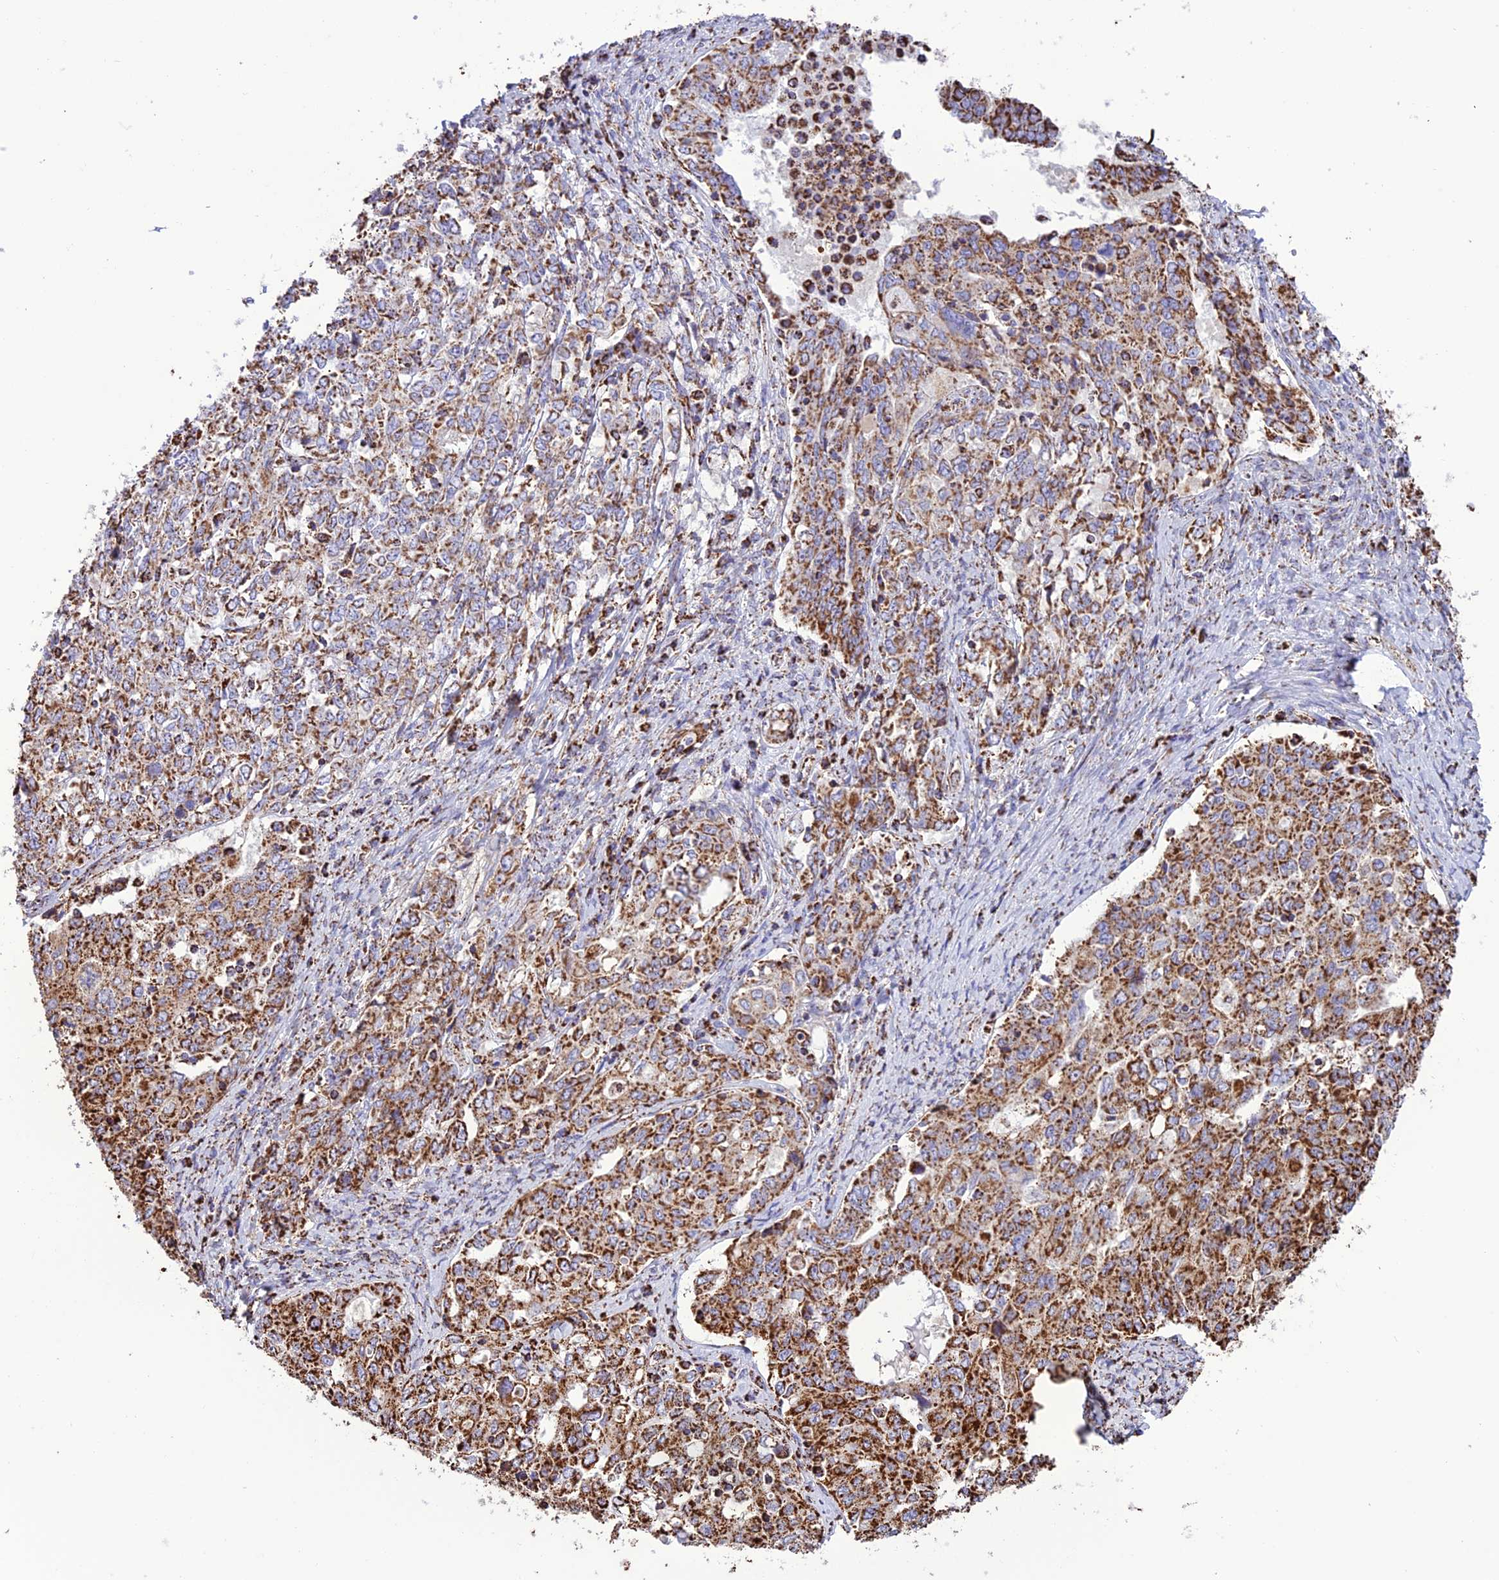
{"staining": {"intensity": "strong", "quantity": "25%-75%", "location": "cytoplasmic/membranous"}, "tissue": "ovarian cancer", "cell_type": "Tumor cells", "image_type": "cancer", "snomed": [{"axis": "morphology", "description": "Carcinoma, endometroid"}, {"axis": "topography", "description": "Ovary"}], "caption": "Tumor cells display strong cytoplasmic/membranous positivity in about 25%-75% of cells in endometroid carcinoma (ovarian).", "gene": "NDUFAF1", "patient": {"sex": "female", "age": 62}}